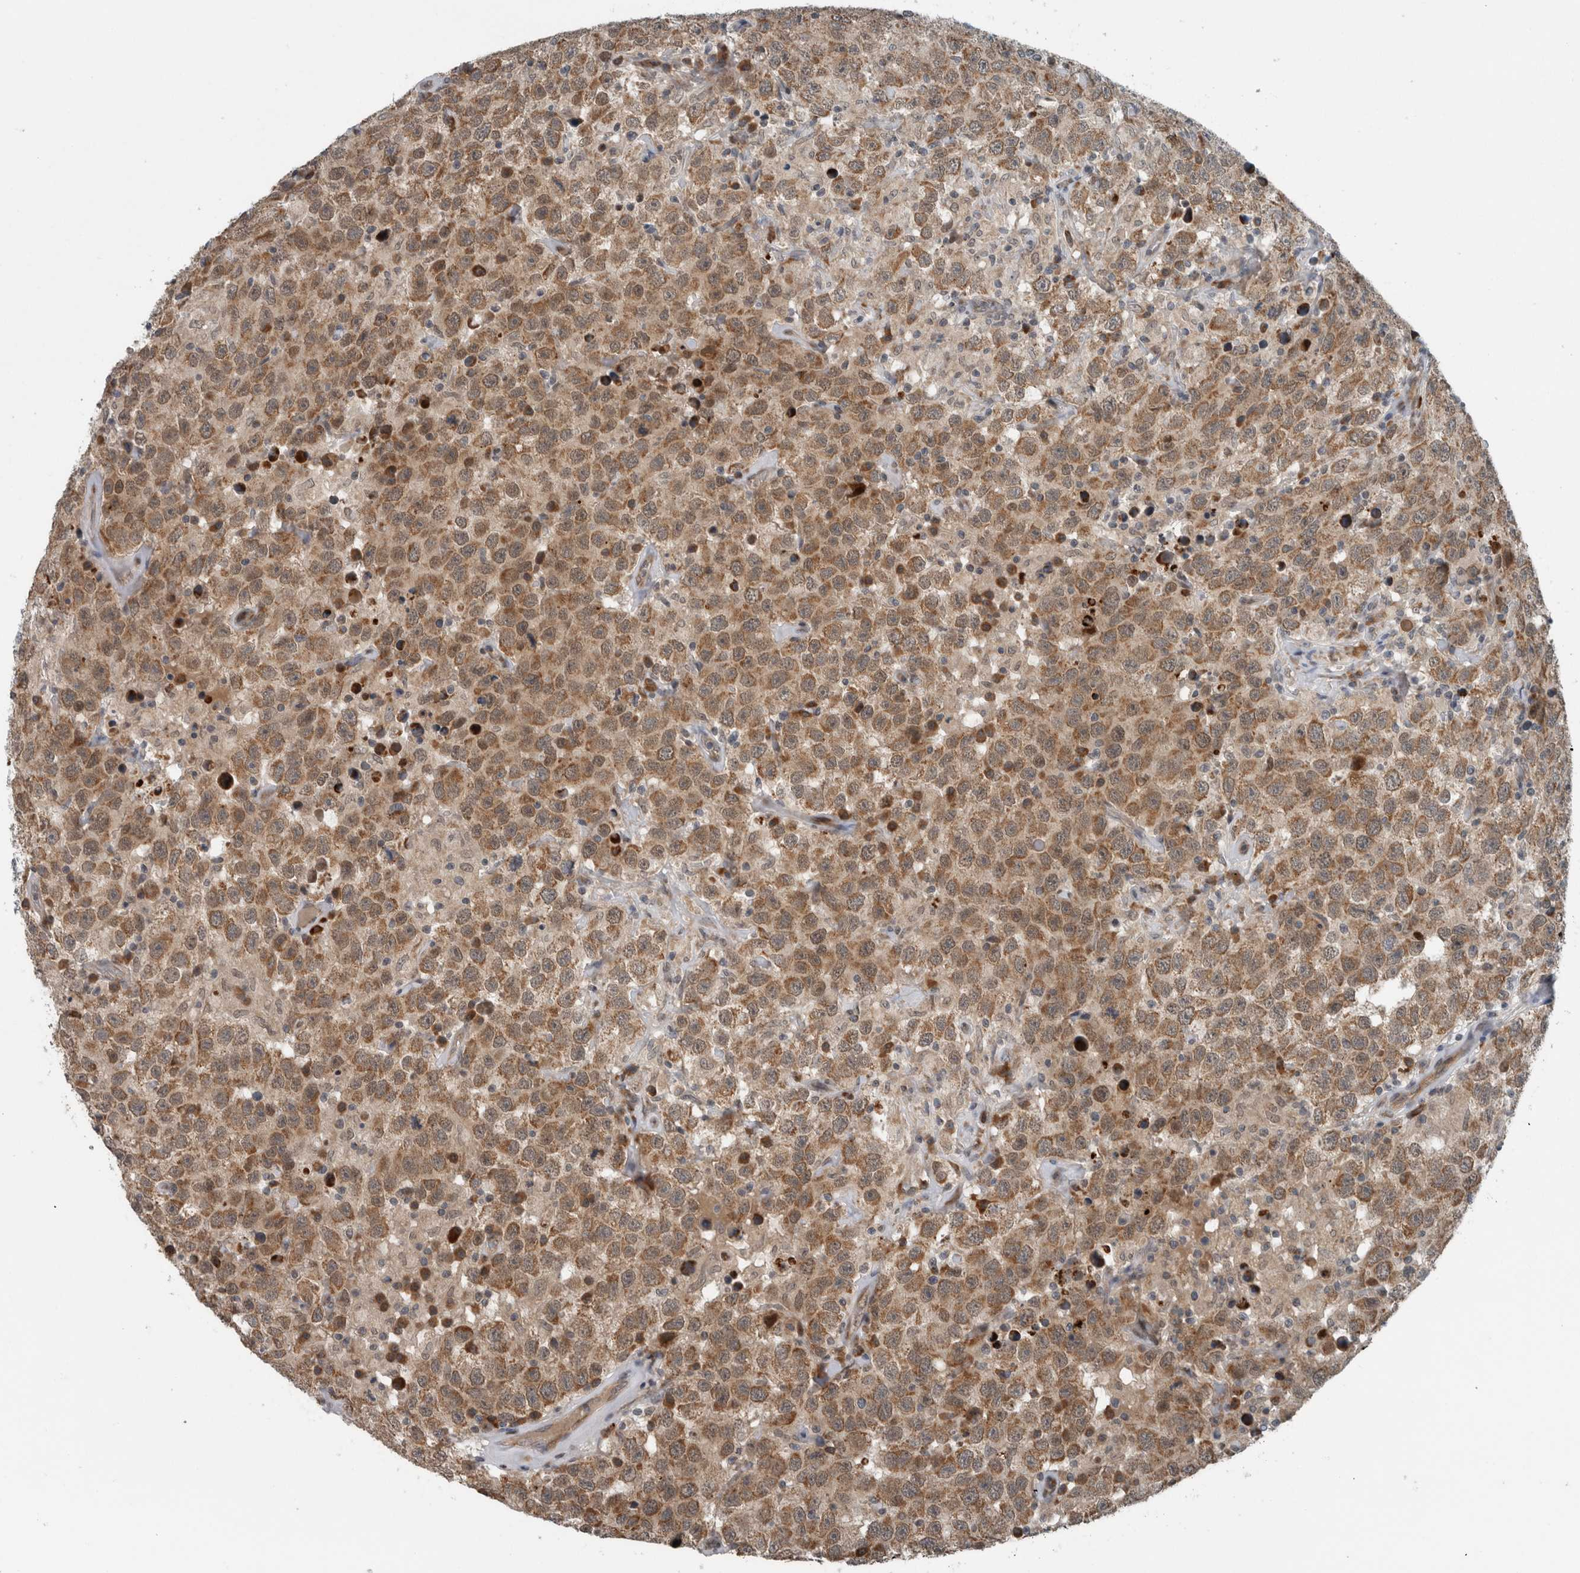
{"staining": {"intensity": "moderate", "quantity": ">75%", "location": "cytoplasmic/membranous"}, "tissue": "testis cancer", "cell_type": "Tumor cells", "image_type": "cancer", "snomed": [{"axis": "morphology", "description": "Seminoma, NOS"}, {"axis": "topography", "description": "Testis"}], "caption": "Immunohistochemical staining of seminoma (testis) displays medium levels of moderate cytoplasmic/membranous protein positivity in approximately >75% of tumor cells.", "gene": "GBA2", "patient": {"sex": "male", "age": 41}}